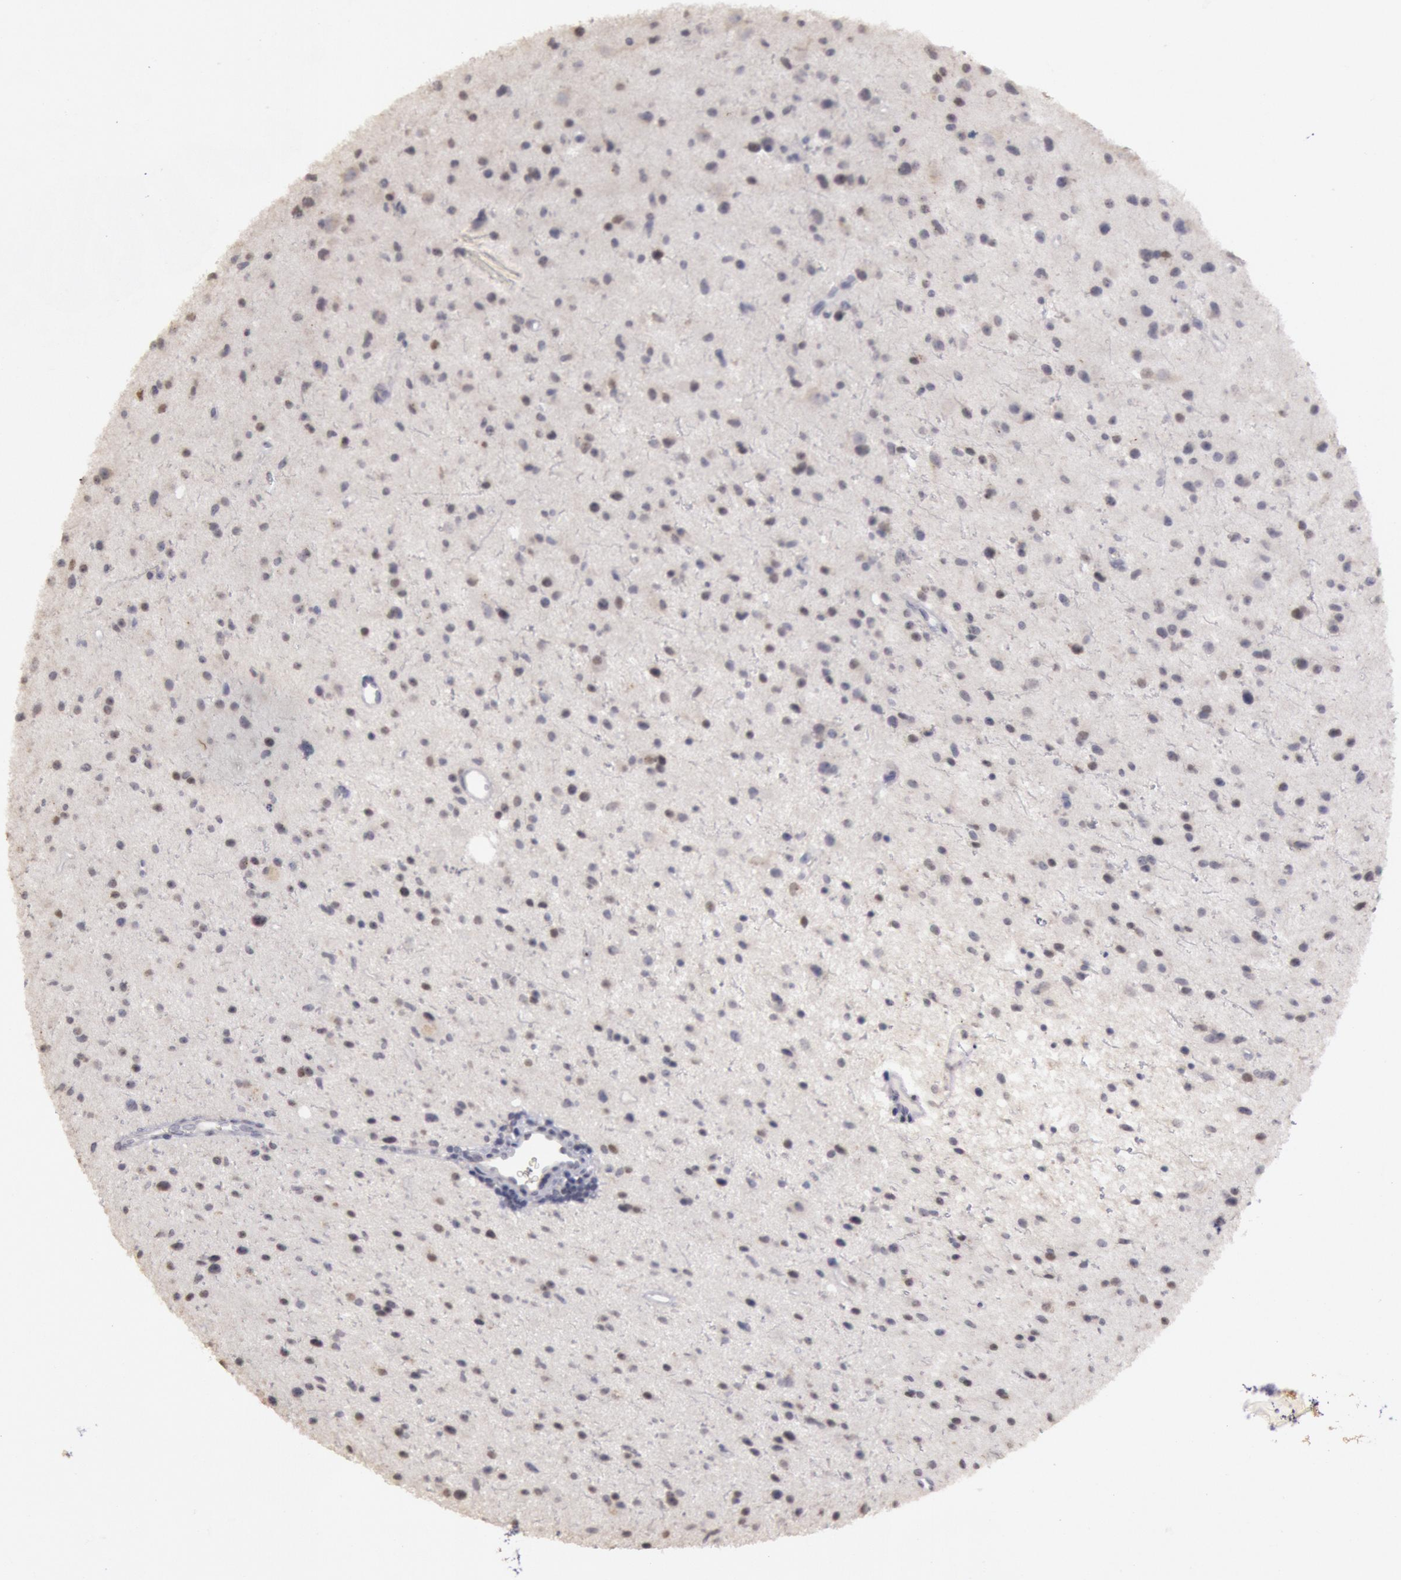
{"staining": {"intensity": "negative", "quantity": "none", "location": "none"}, "tissue": "glioma", "cell_type": "Tumor cells", "image_type": "cancer", "snomed": [{"axis": "morphology", "description": "Glioma, malignant, Low grade"}, {"axis": "topography", "description": "Brain"}], "caption": "An image of human glioma is negative for staining in tumor cells.", "gene": "RIMBP3C", "patient": {"sex": "female", "age": 46}}